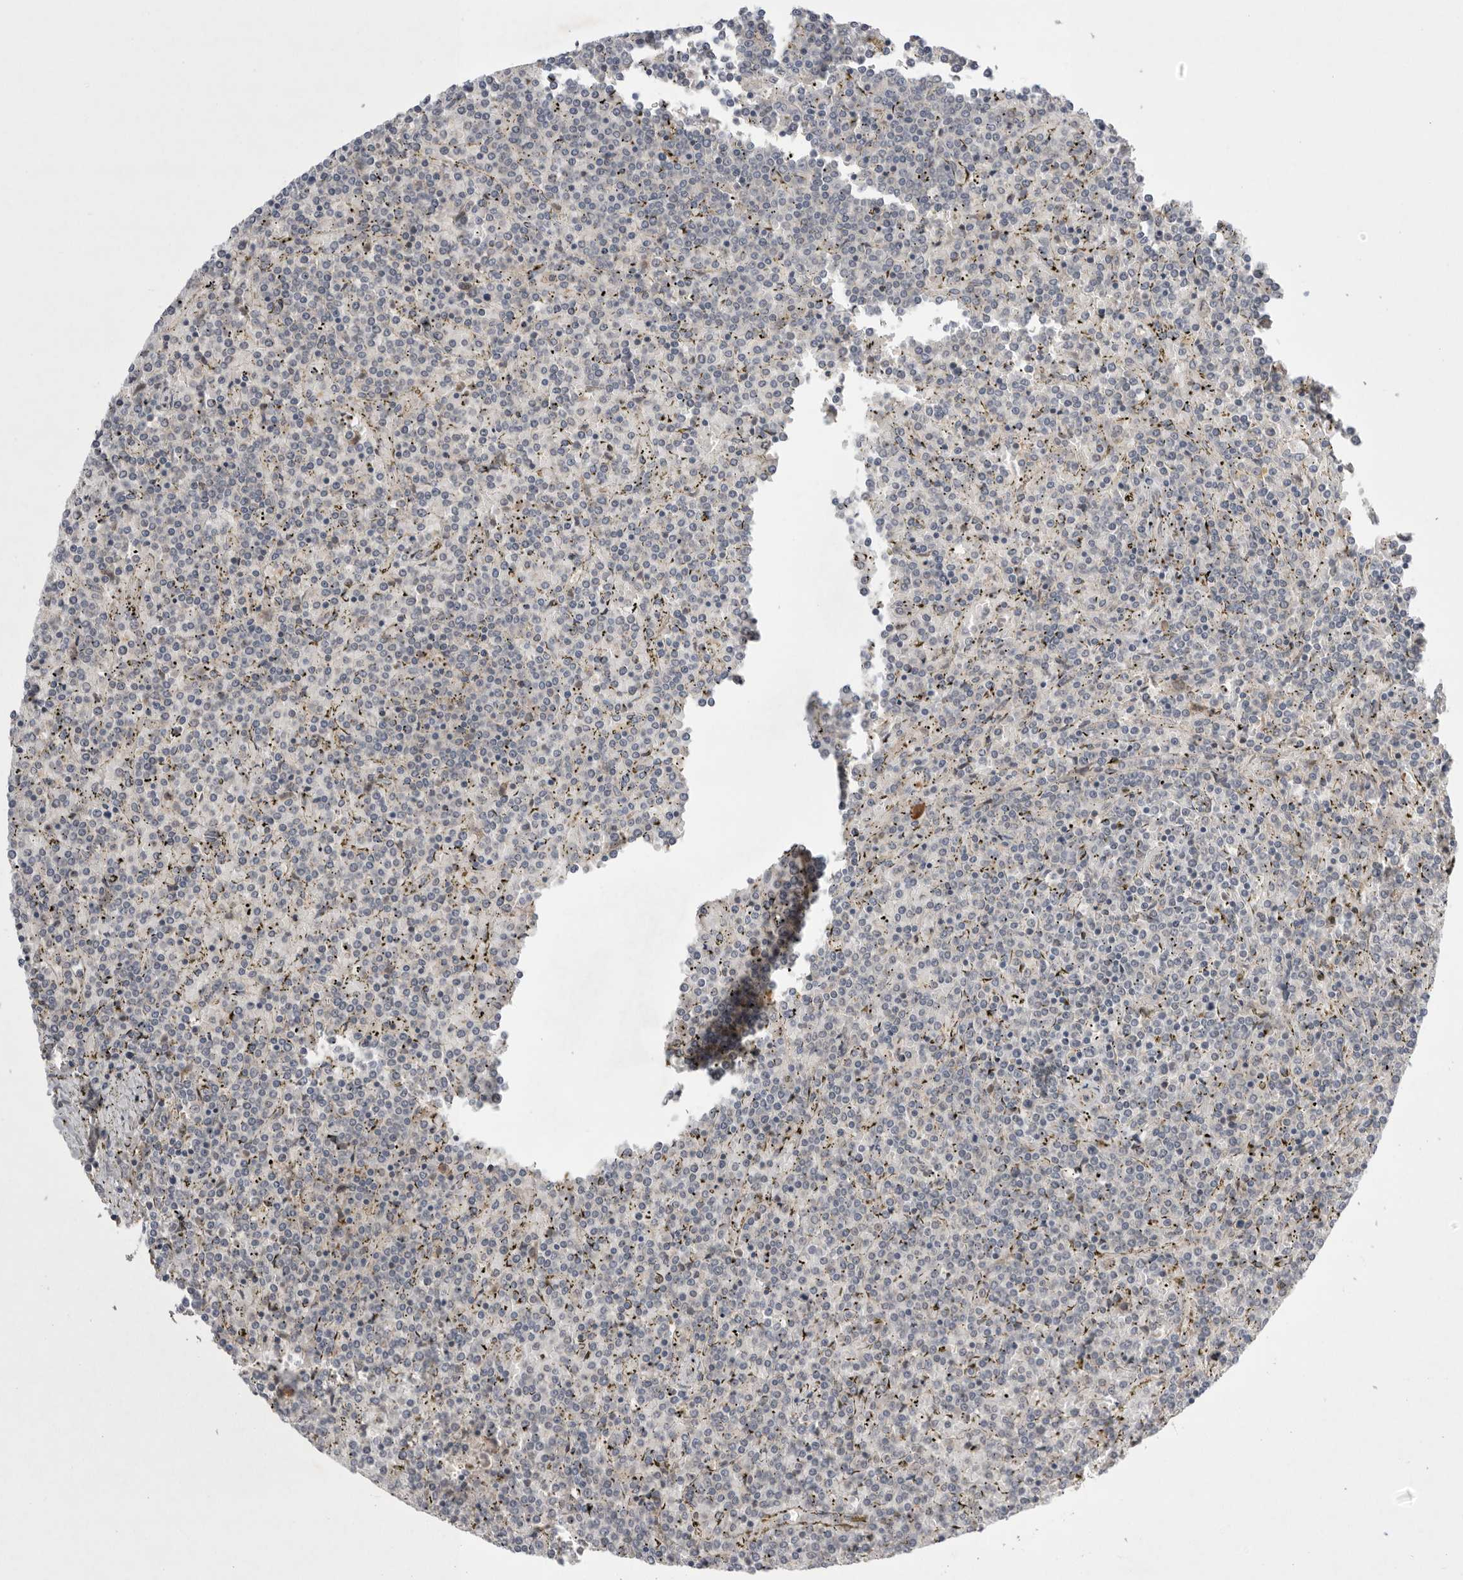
{"staining": {"intensity": "negative", "quantity": "none", "location": "none"}, "tissue": "lymphoma", "cell_type": "Tumor cells", "image_type": "cancer", "snomed": [{"axis": "morphology", "description": "Malignant lymphoma, non-Hodgkin's type, Low grade"}, {"axis": "topography", "description": "Spleen"}], "caption": "High magnification brightfield microscopy of lymphoma stained with DAB (brown) and counterstained with hematoxylin (blue): tumor cells show no significant staining.", "gene": "NRCAM", "patient": {"sex": "female", "age": 19}}